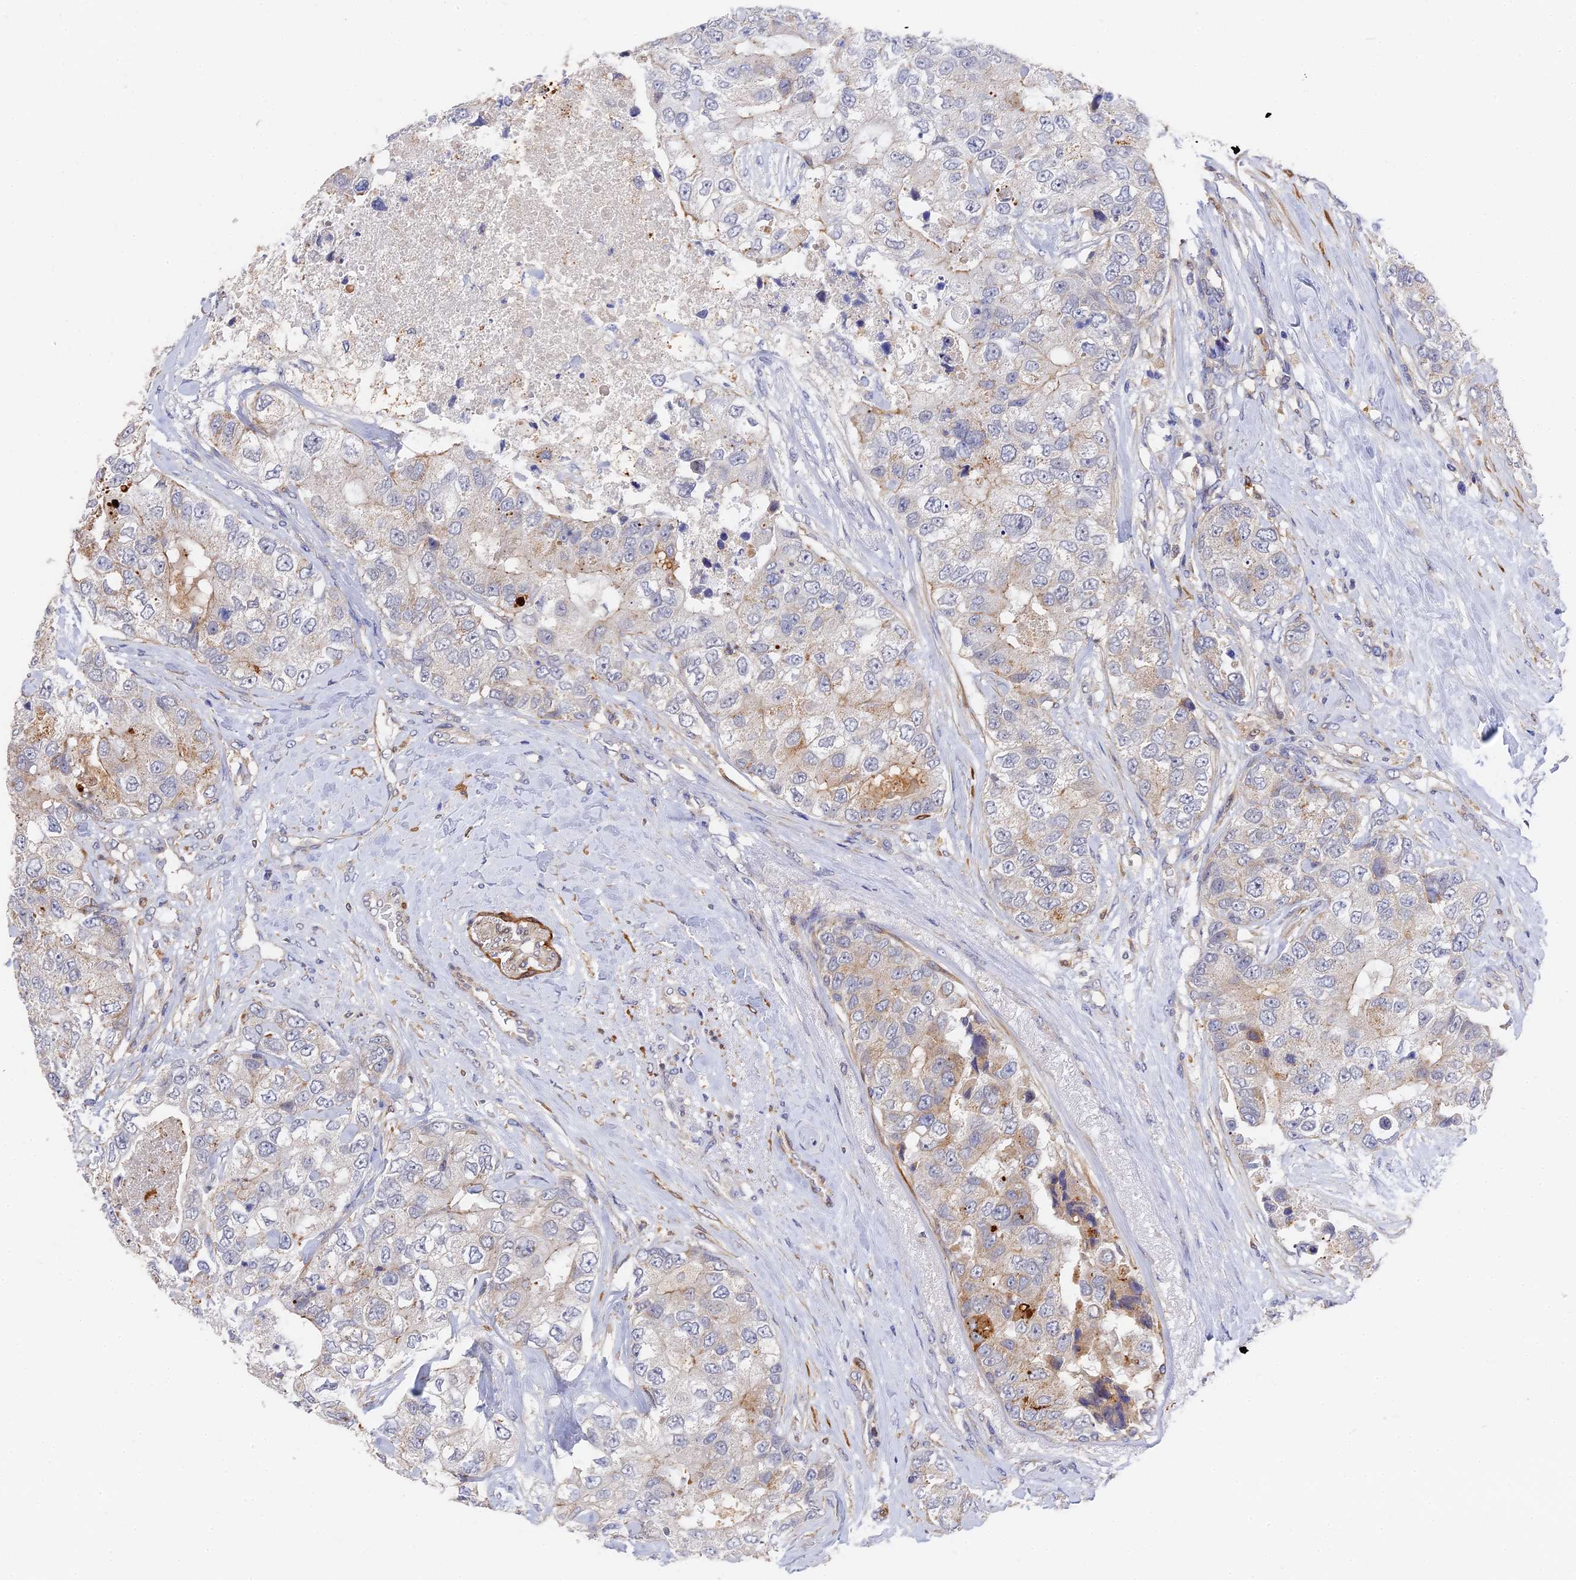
{"staining": {"intensity": "weak", "quantity": "<25%", "location": "cytoplasmic/membranous"}, "tissue": "breast cancer", "cell_type": "Tumor cells", "image_type": "cancer", "snomed": [{"axis": "morphology", "description": "Duct carcinoma"}, {"axis": "topography", "description": "Breast"}], "caption": "Tumor cells are negative for brown protein staining in breast cancer (intraductal carcinoma).", "gene": "CCDC113", "patient": {"sex": "female", "age": 62}}